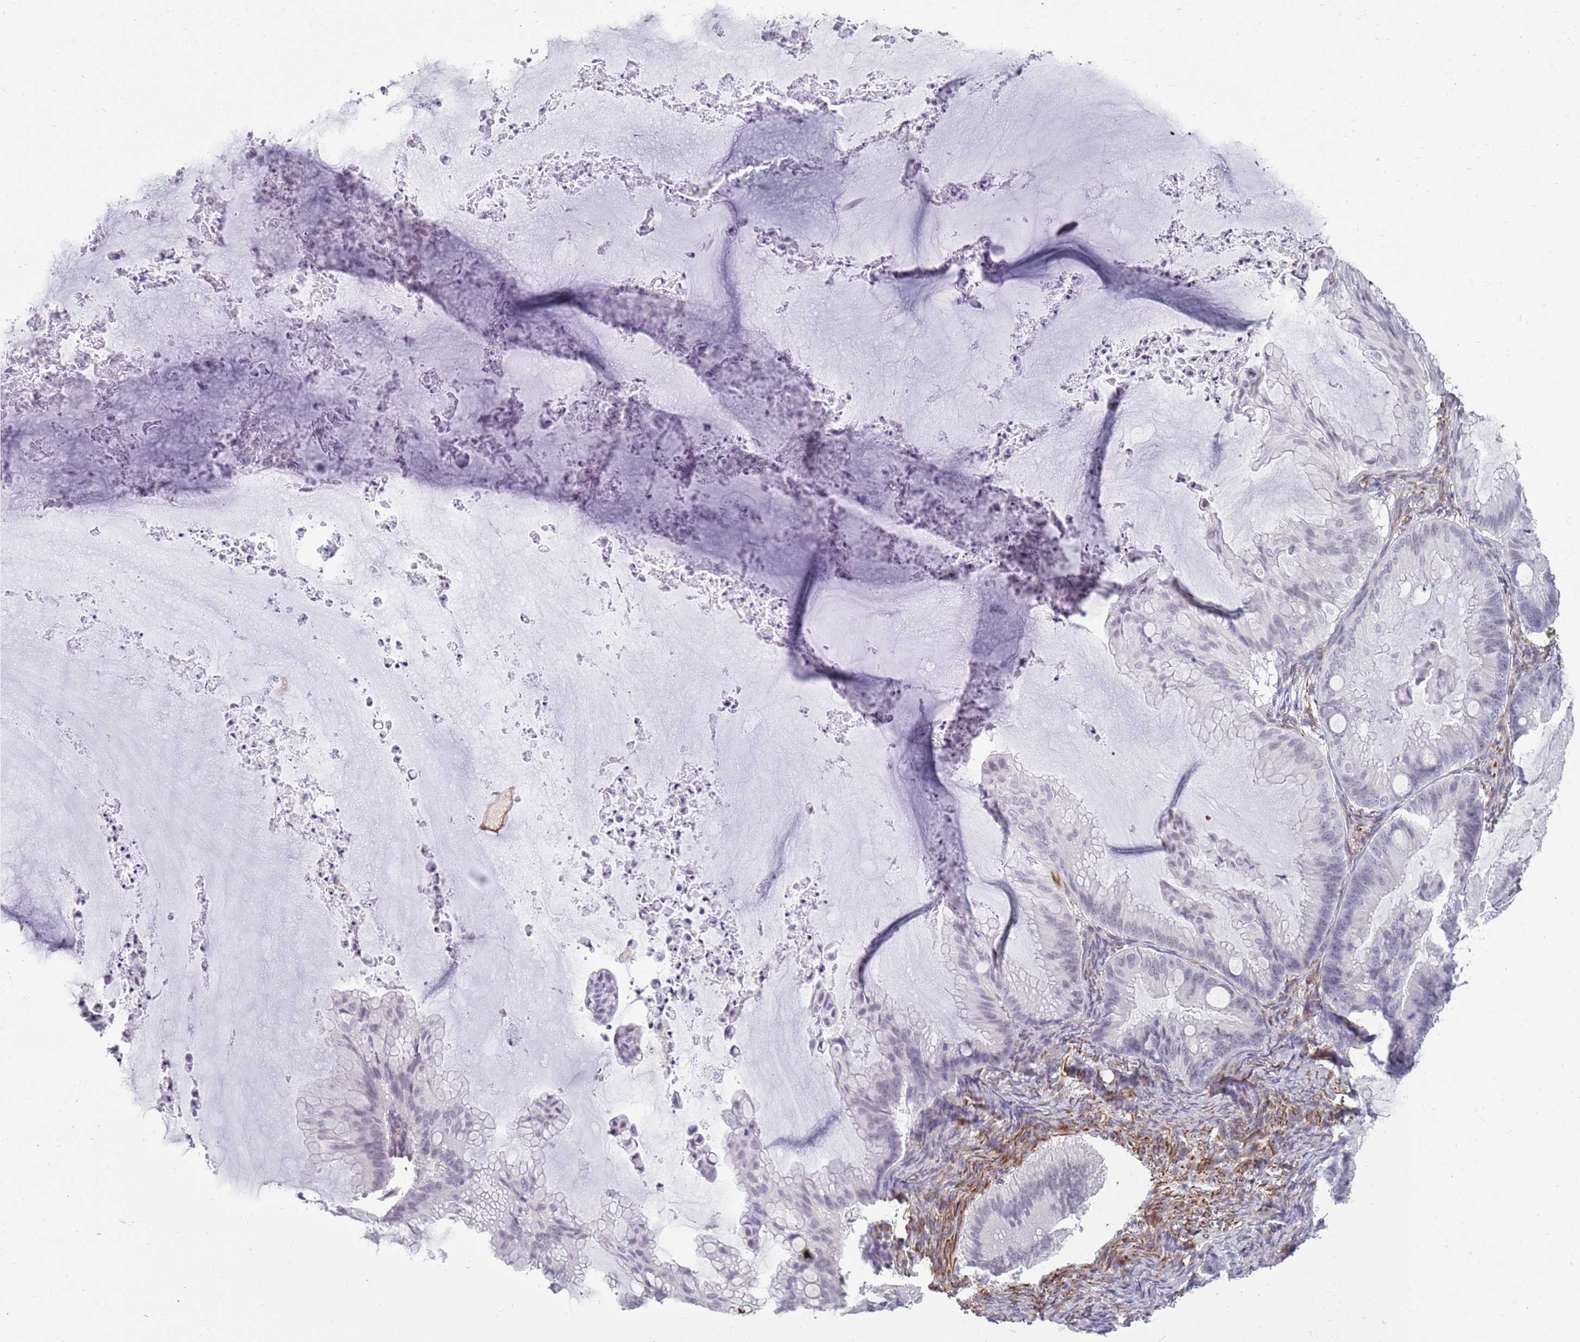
{"staining": {"intensity": "negative", "quantity": "none", "location": "none"}, "tissue": "ovarian cancer", "cell_type": "Tumor cells", "image_type": "cancer", "snomed": [{"axis": "morphology", "description": "Cystadenocarcinoma, mucinous, NOS"}, {"axis": "topography", "description": "Ovary"}], "caption": "Immunohistochemistry (IHC) photomicrograph of ovarian cancer (mucinous cystadenocarcinoma) stained for a protein (brown), which reveals no expression in tumor cells.", "gene": "NBPF3", "patient": {"sex": "female", "age": 71}}